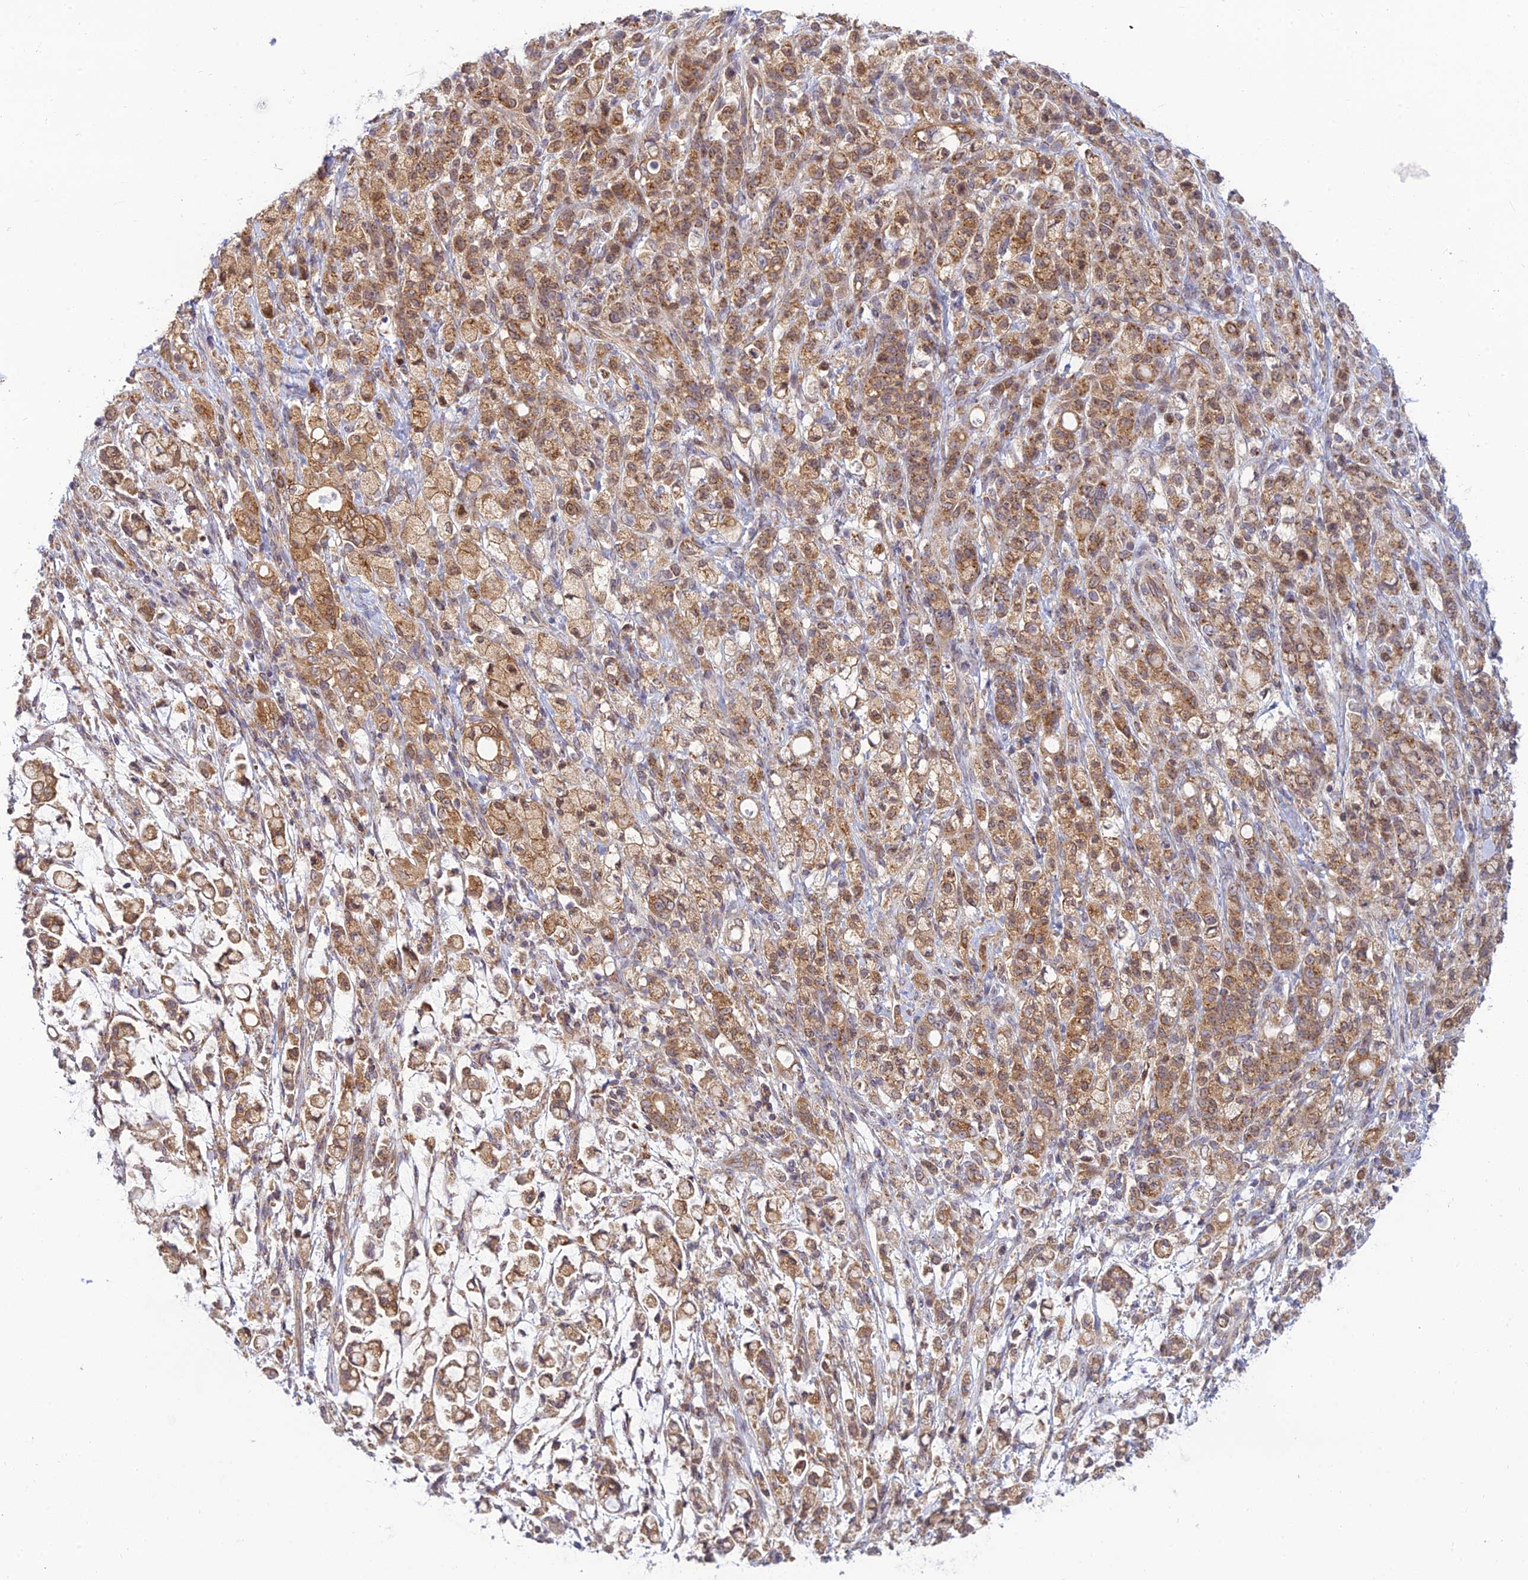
{"staining": {"intensity": "moderate", "quantity": ">75%", "location": "cytoplasmic/membranous"}, "tissue": "stomach cancer", "cell_type": "Tumor cells", "image_type": "cancer", "snomed": [{"axis": "morphology", "description": "Adenocarcinoma, NOS"}, {"axis": "topography", "description": "Stomach"}], "caption": "Stomach cancer (adenocarcinoma) stained with a protein marker exhibits moderate staining in tumor cells.", "gene": "HOOK2", "patient": {"sex": "female", "age": 60}}